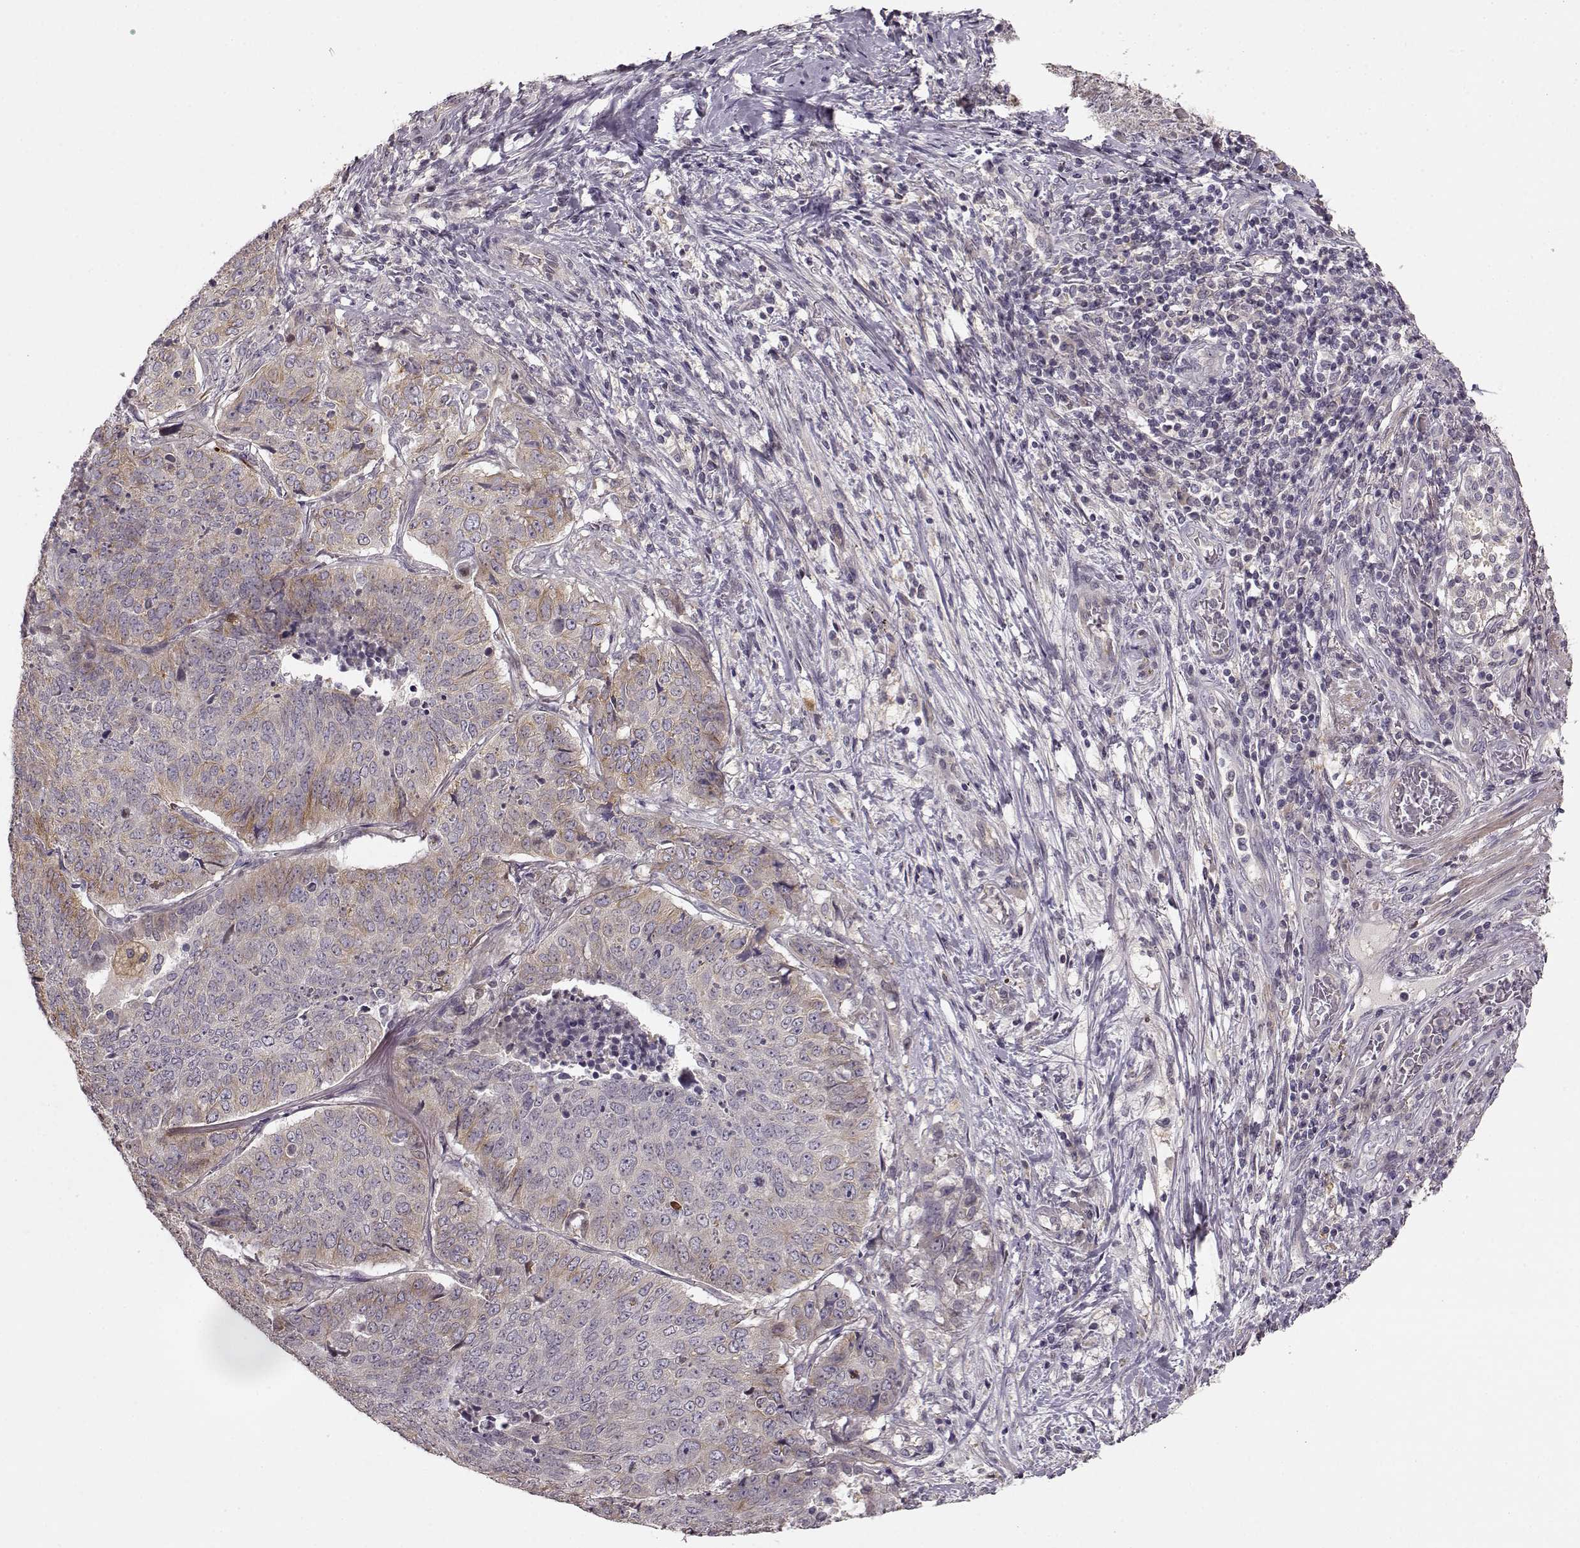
{"staining": {"intensity": "weak", "quantity": "25%-75%", "location": "cytoplasmic/membranous"}, "tissue": "lung cancer", "cell_type": "Tumor cells", "image_type": "cancer", "snomed": [{"axis": "morphology", "description": "Normal tissue, NOS"}, {"axis": "morphology", "description": "Squamous cell carcinoma, NOS"}, {"axis": "topography", "description": "Bronchus"}, {"axis": "topography", "description": "Lung"}], "caption": "This image shows squamous cell carcinoma (lung) stained with immunohistochemistry (IHC) to label a protein in brown. The cytoplasmic/membranous of tumor cells show weak positivity for the protein. Nuclei are counter-stained blue.", "gene": "MTR", "patient": {"sex": "male", "age": 64}}